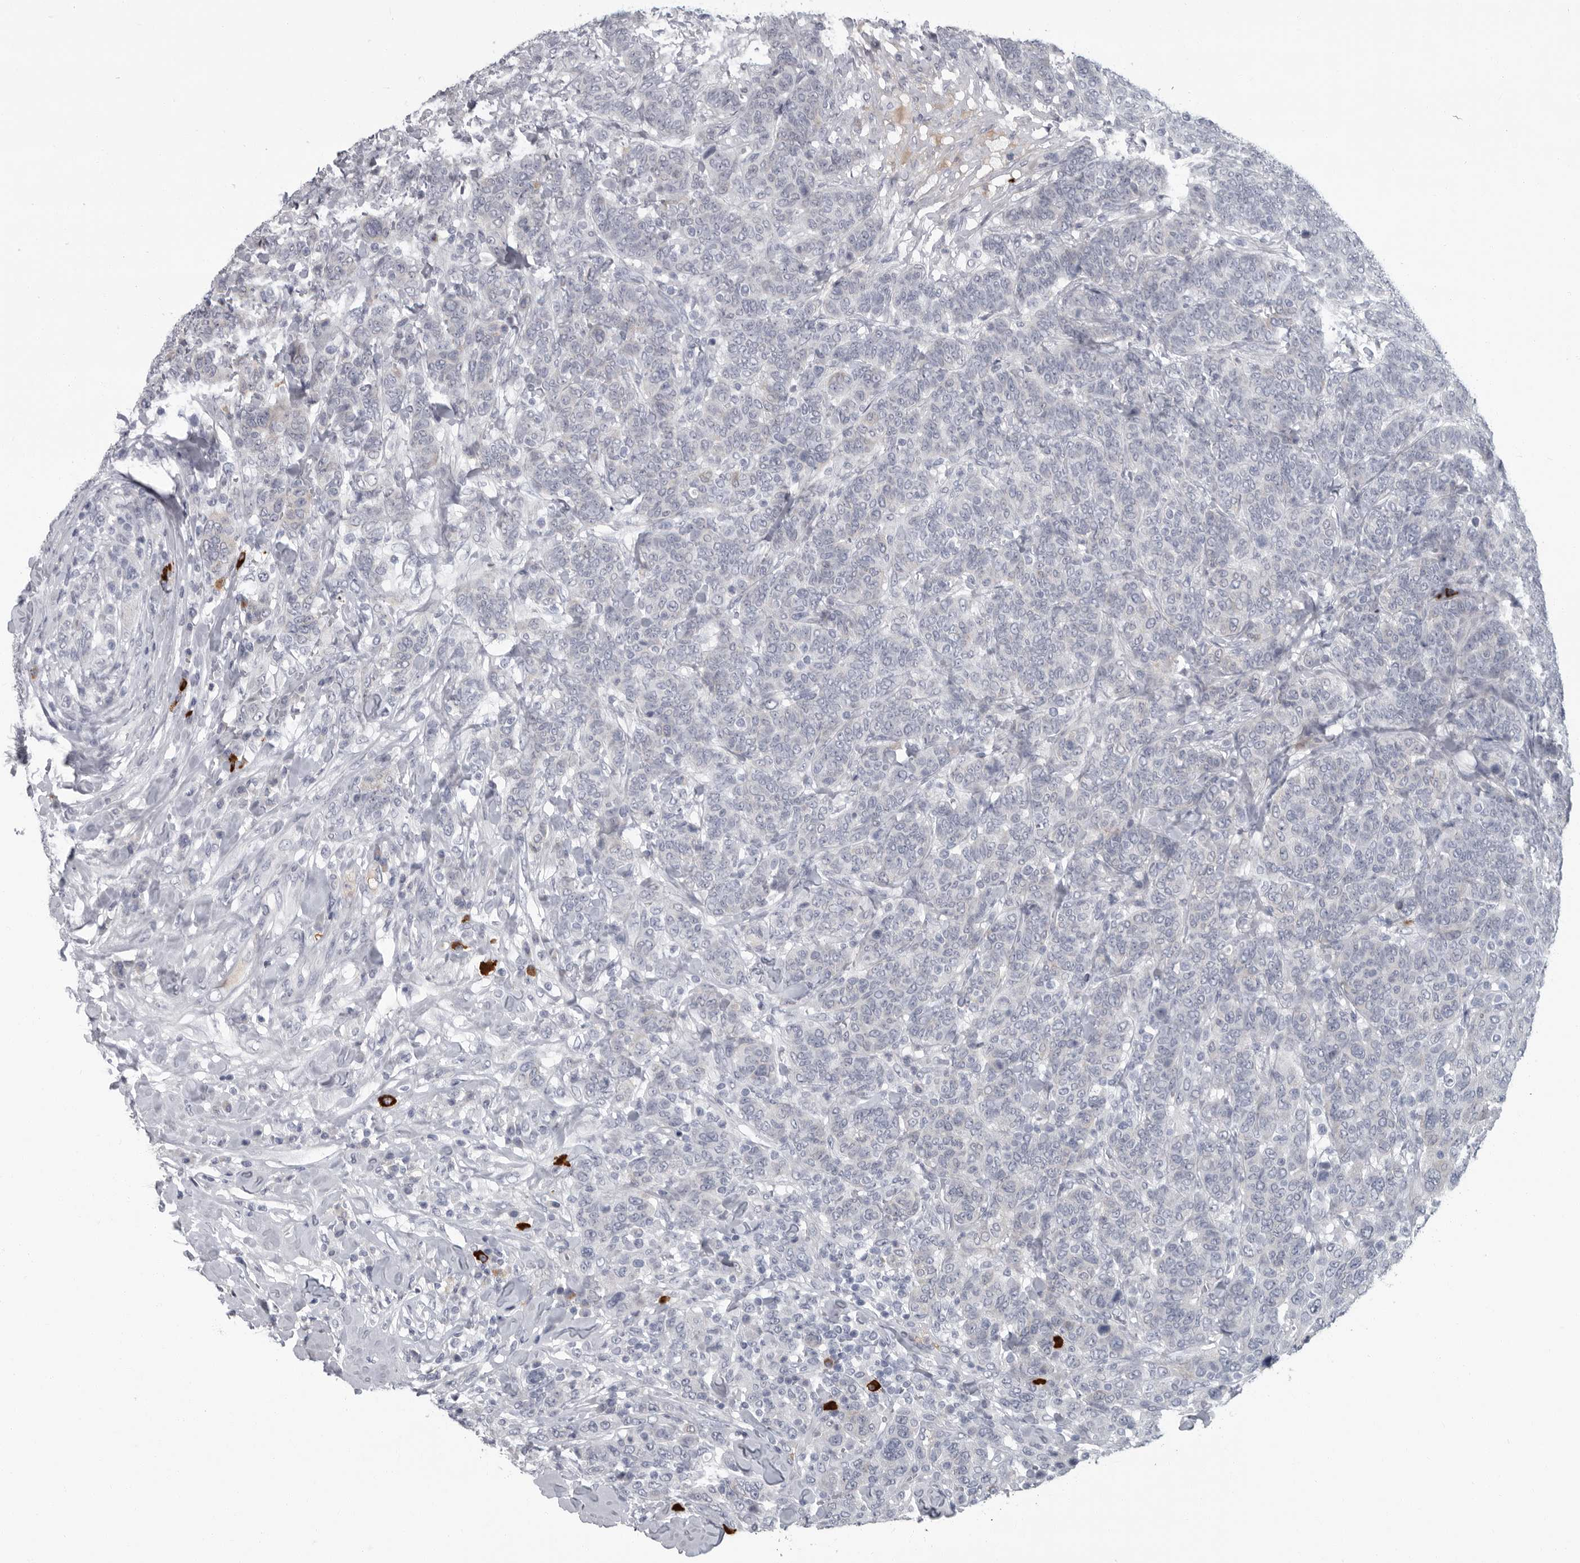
{"staining": {"intensity": "negative", "quantity": "none", "location": "none"}, "tissue": "breast cancer", "cell_type": "Tumor cells", "image_type": "cancer", "snomed": [{"axis": "morphology", "description": "Duct carcinoma"}, {"axis": "topography", "description": "Breast"}], "caption": "An immunohistochemistry (IHC) photomicrograph of breast cancer (infiltrating ductal carcinoma) is shown. There is no staining in tumor cells of breast cancer (infiltrating ductal carcinoma).", "gene": "SLC25A39", "patient": {"sex": "female", "age": 37}}